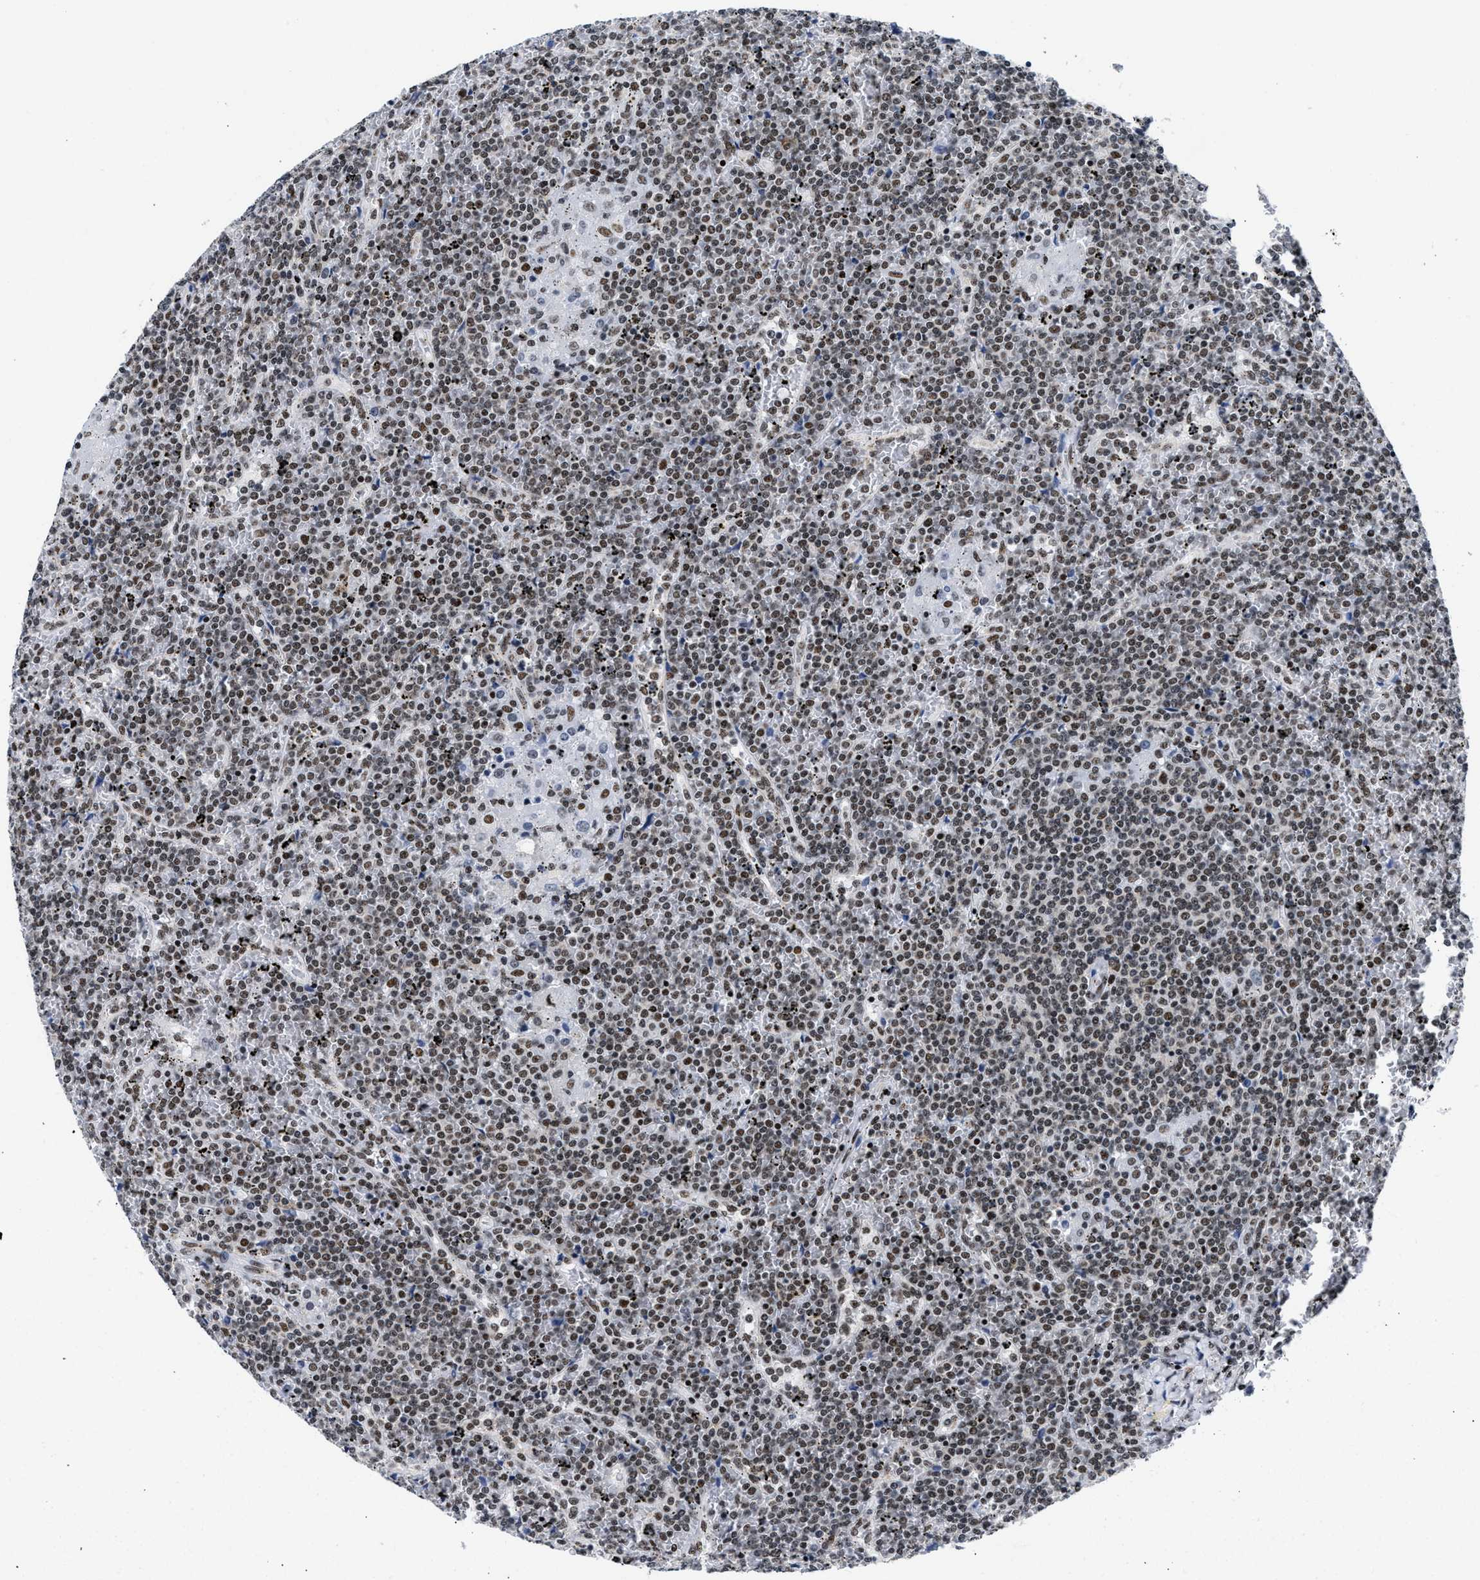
{"staining": {"intensity": "moderate", "quantity": ">75%", "location": "nuclear"}, "tissue": "lymphoma", "cell_type": "Tumor cells", "image_type": "cancer", "snomed": [{"axis": "morphology", "description": "Malignant lymphoma, non-Hodgkin's type, Low grade"}, {"axis": "topography", "description": "Spleen"}], "caption": "Moderate nuclear positivity for a protein is identified in approximately >75% of tumor cells of low-grade malignant lymphoma, non-Hodgkin's type using IHC.", "gene": "RBM8A", "patient": {"sex": "female", "age": 19}}